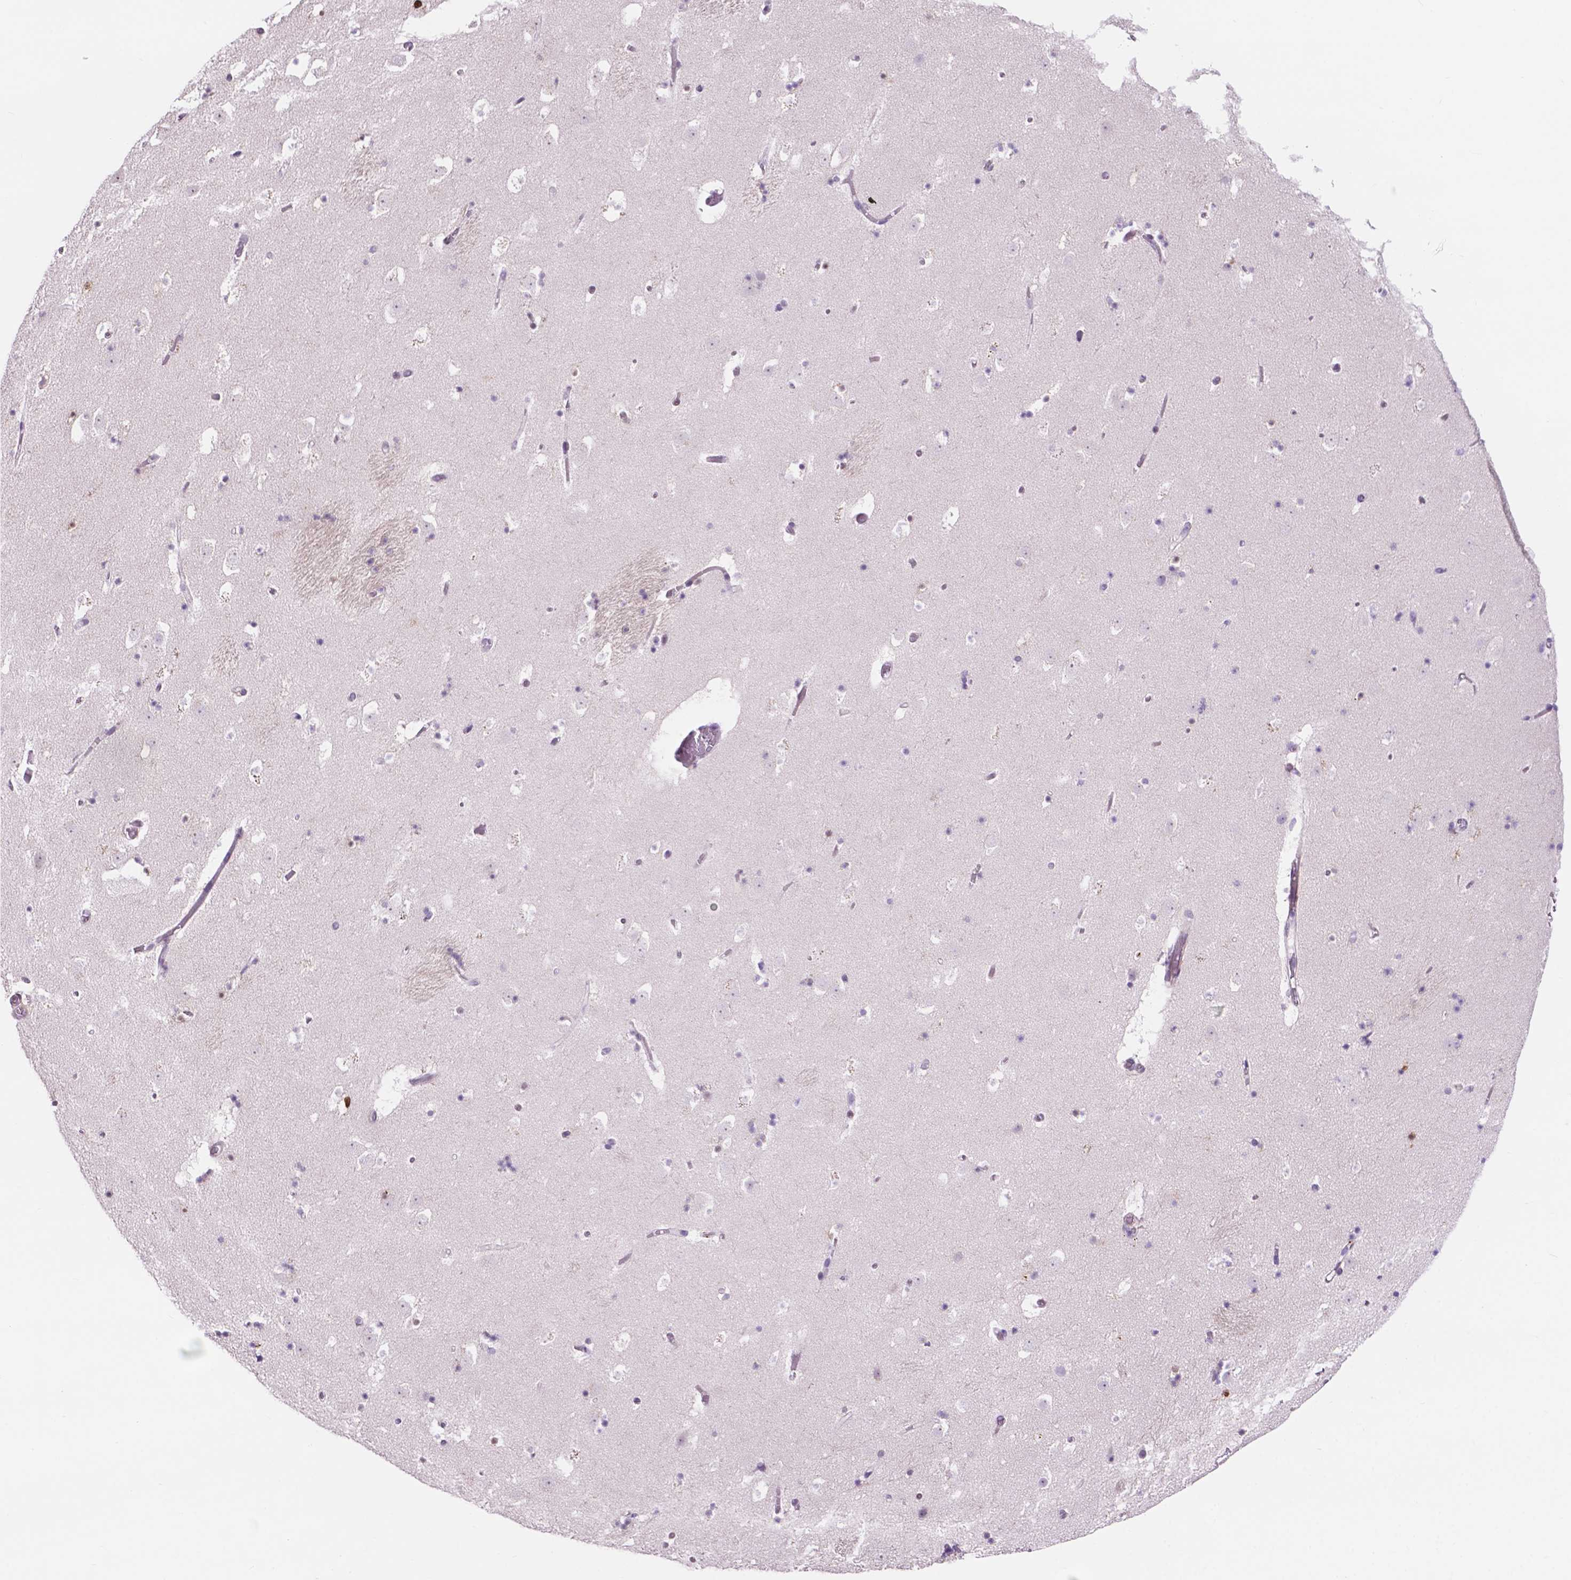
{"staining": {"intensity": "negative", "quantity": "none", "location": "none"}, "tissue": "caudate", "cell_type": "Glial cells", "image_type": "normal", "snomed": [{"axis": "morphology", "description": "Normal tissue, NOS"}, {"axis": "topography", "description": "Lateral ventricle wall"}], "caption": "IHC of normal human caudate demonstrates no staining in glial cells.", "gene": "ACY3", "patient": {"sex": "female", "age": 42}}